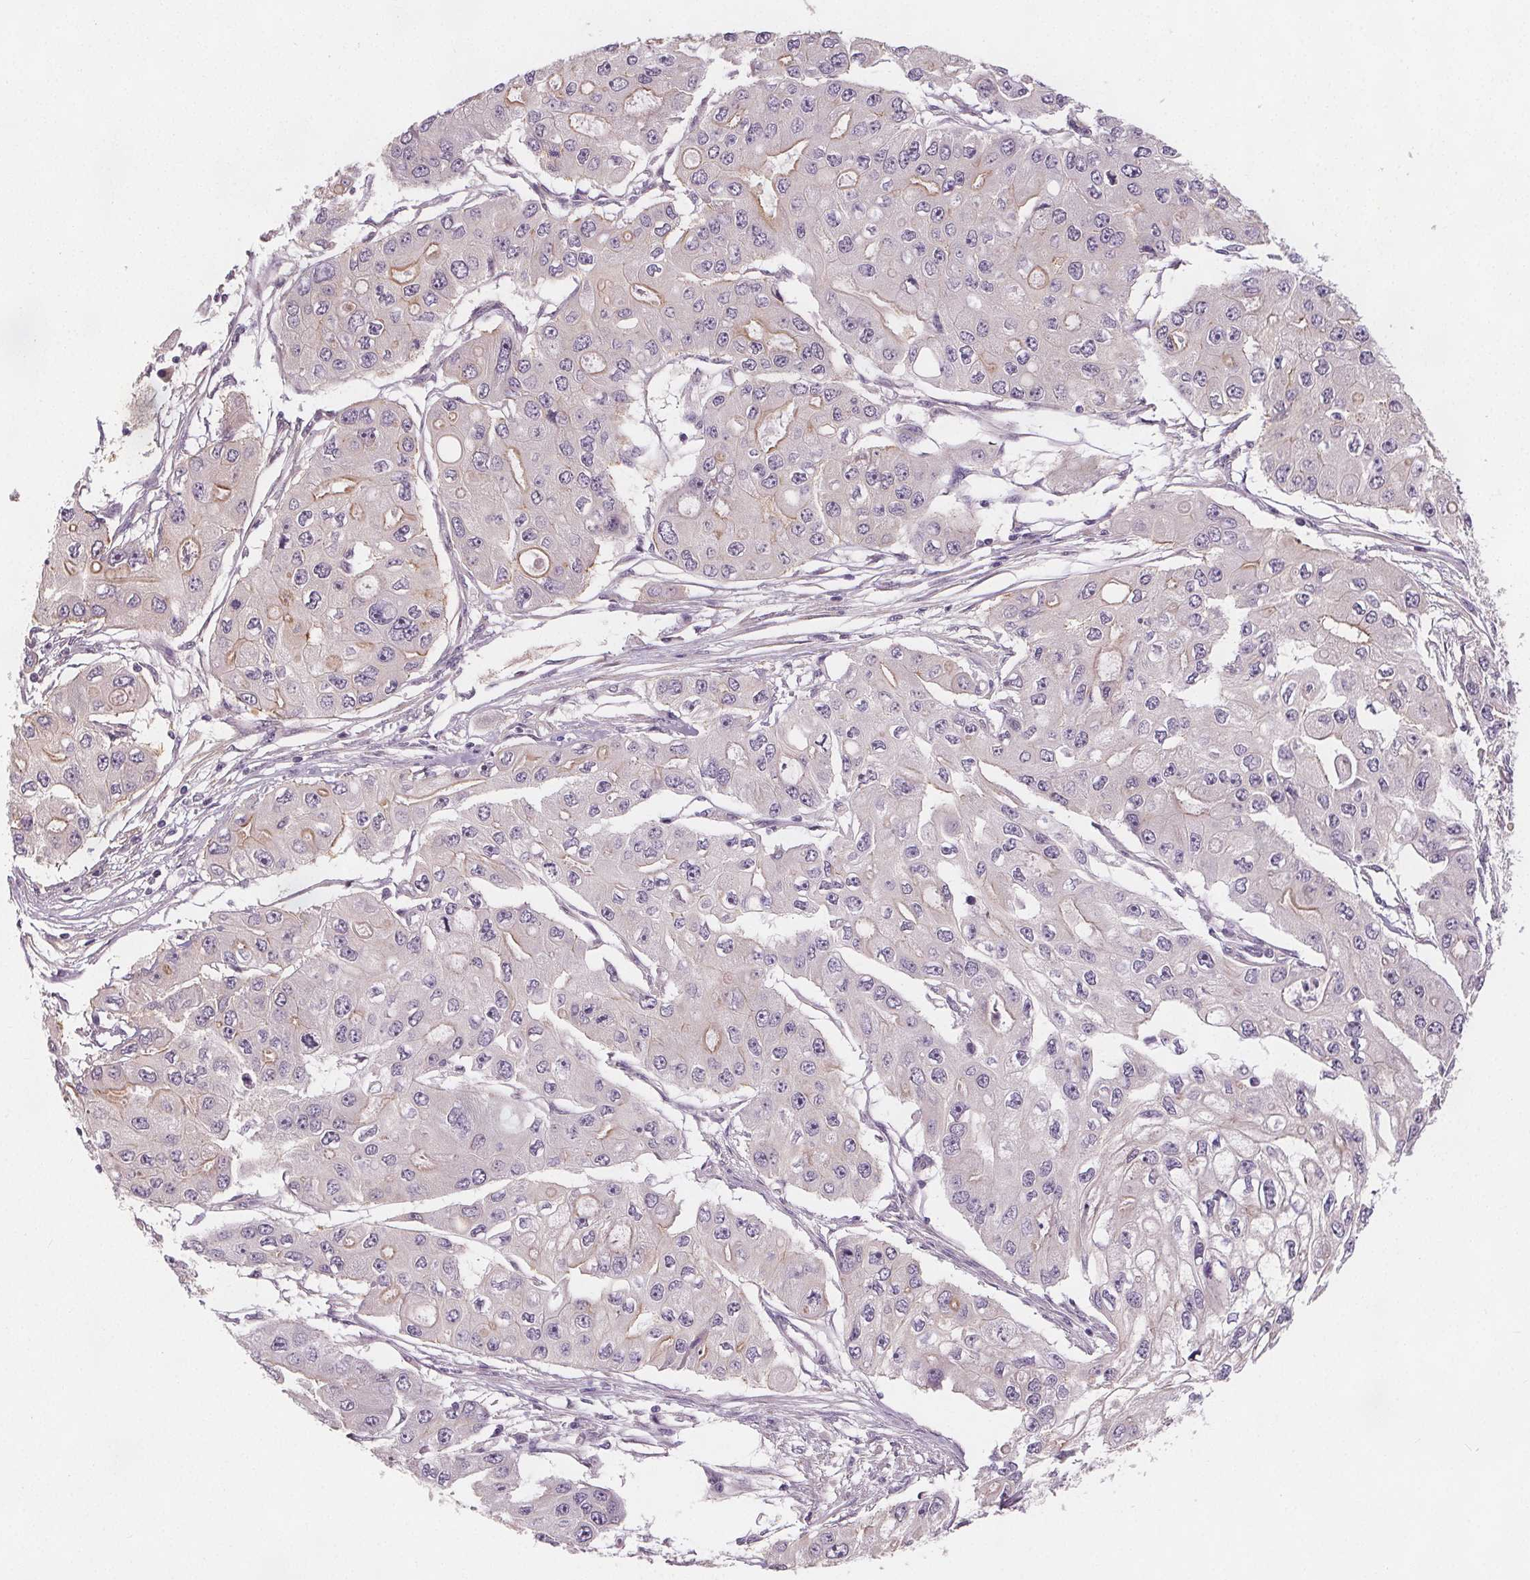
{"staining": {"intensity": "weak", "quantity": "<25%", "location": "cytoplasmic/membranous"}, "tissue": "ovarian cancer", "cell_type": "Tumor cells", "image_type": "cancer", "snomed": [{"axis": "morphology", "description": "Cystadenocarcinoma, serous, NOS"}, {"axis": "topography", "description": "Ovary"}], "caption": "Immunohistochemistry photomicrograph of human ovarian cancer (serous cystadenocarcinoma) stained for a protein (brown), which reveals no staining in tumor cells.", "gene": "VNN1", "patient": {"sex": "female", "age": 56}}